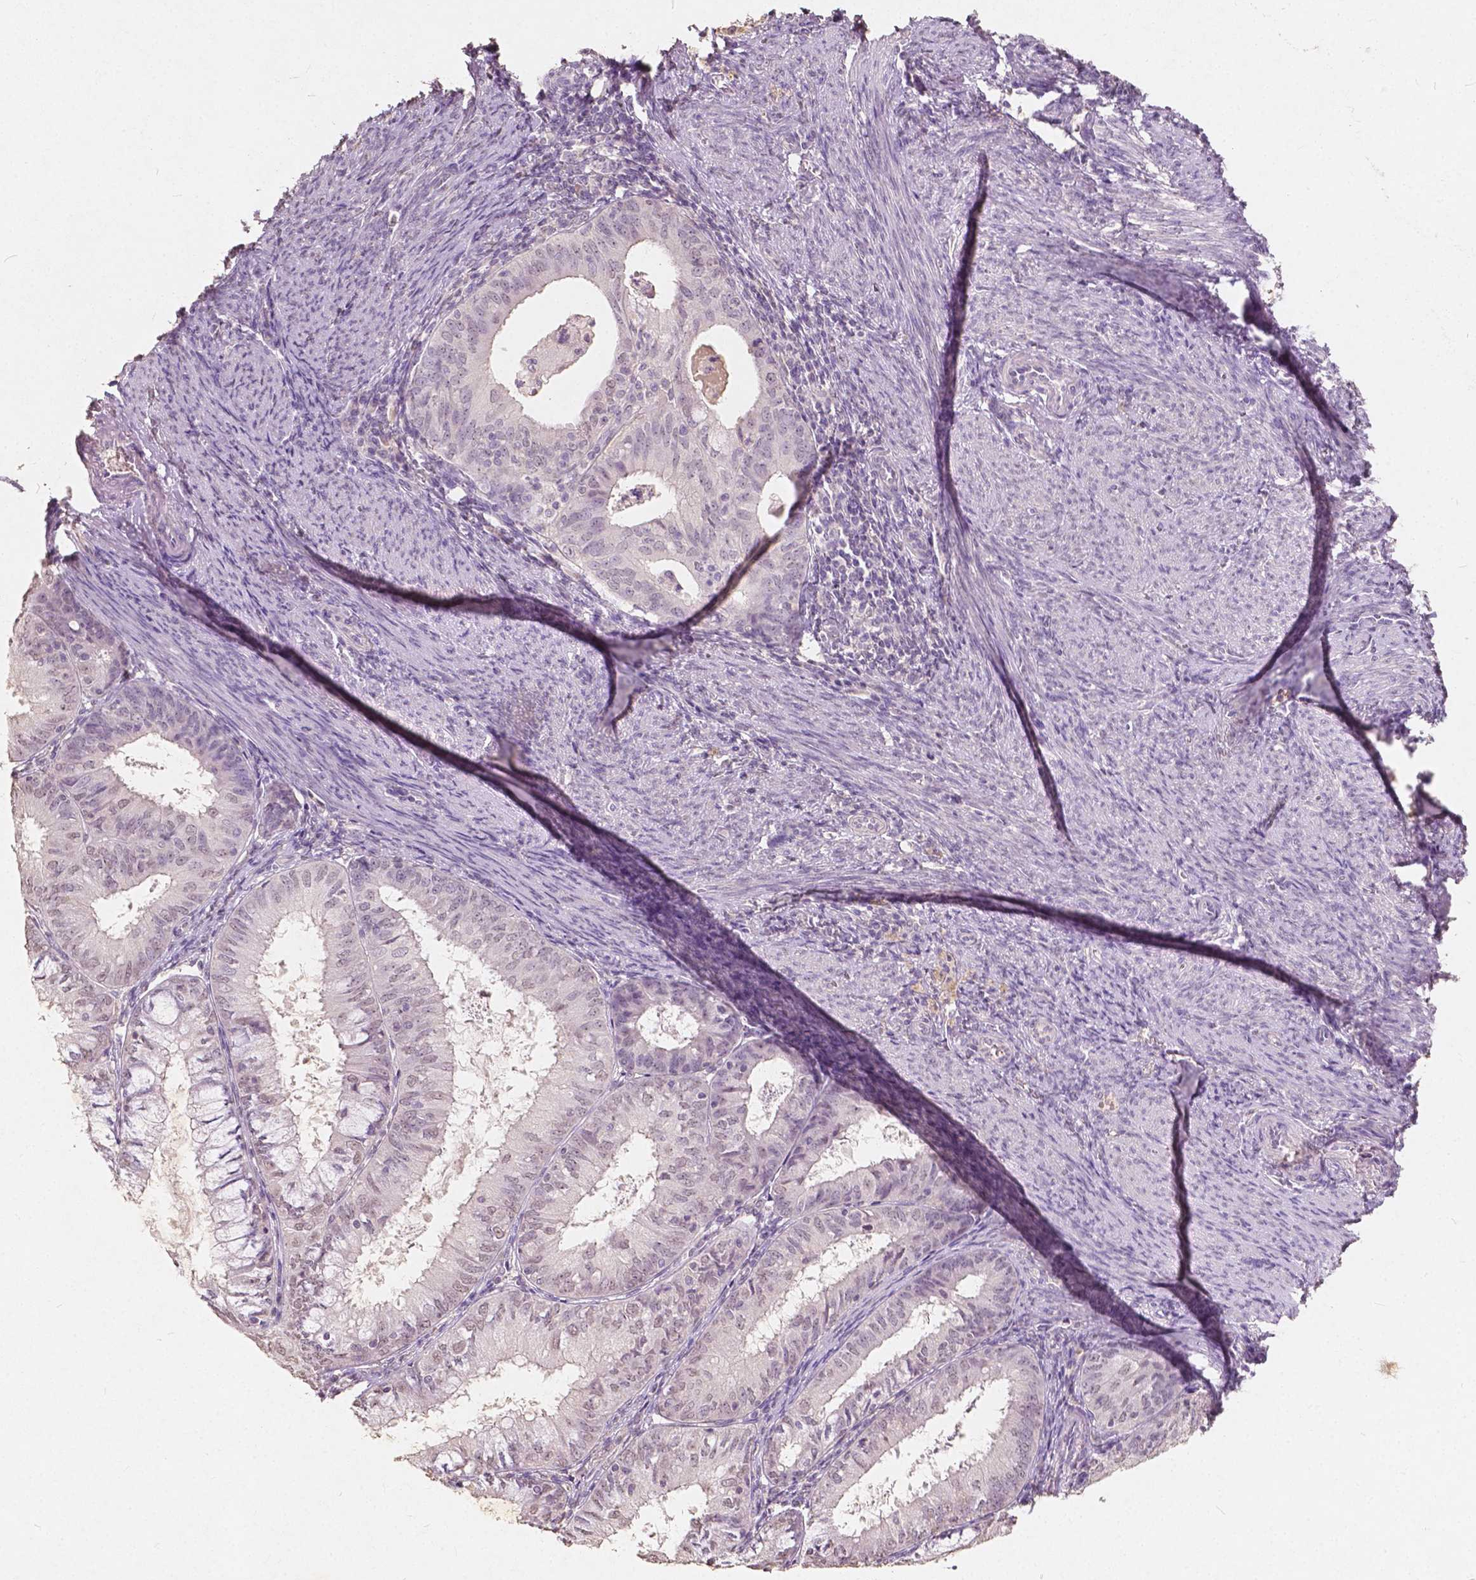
{"staining": {"intensity": "weak", "quantity": "<25%", "location": "nuclear"}, "tissue": "endometrial cancer", "cell_type": "Tumor cells", "image_type": "cancer", "snomed": [{"axis": "morphology", "description": "Adenocarcinoma, NOS"}, {"axis": "topography", "description": "Endometrium"}], "caption": "Image shows no significant protein expression in tumor cells of endometrial adenocarcinoma.", "gene": "SOX15", "patient": {"sex": "female", "age": 57}}